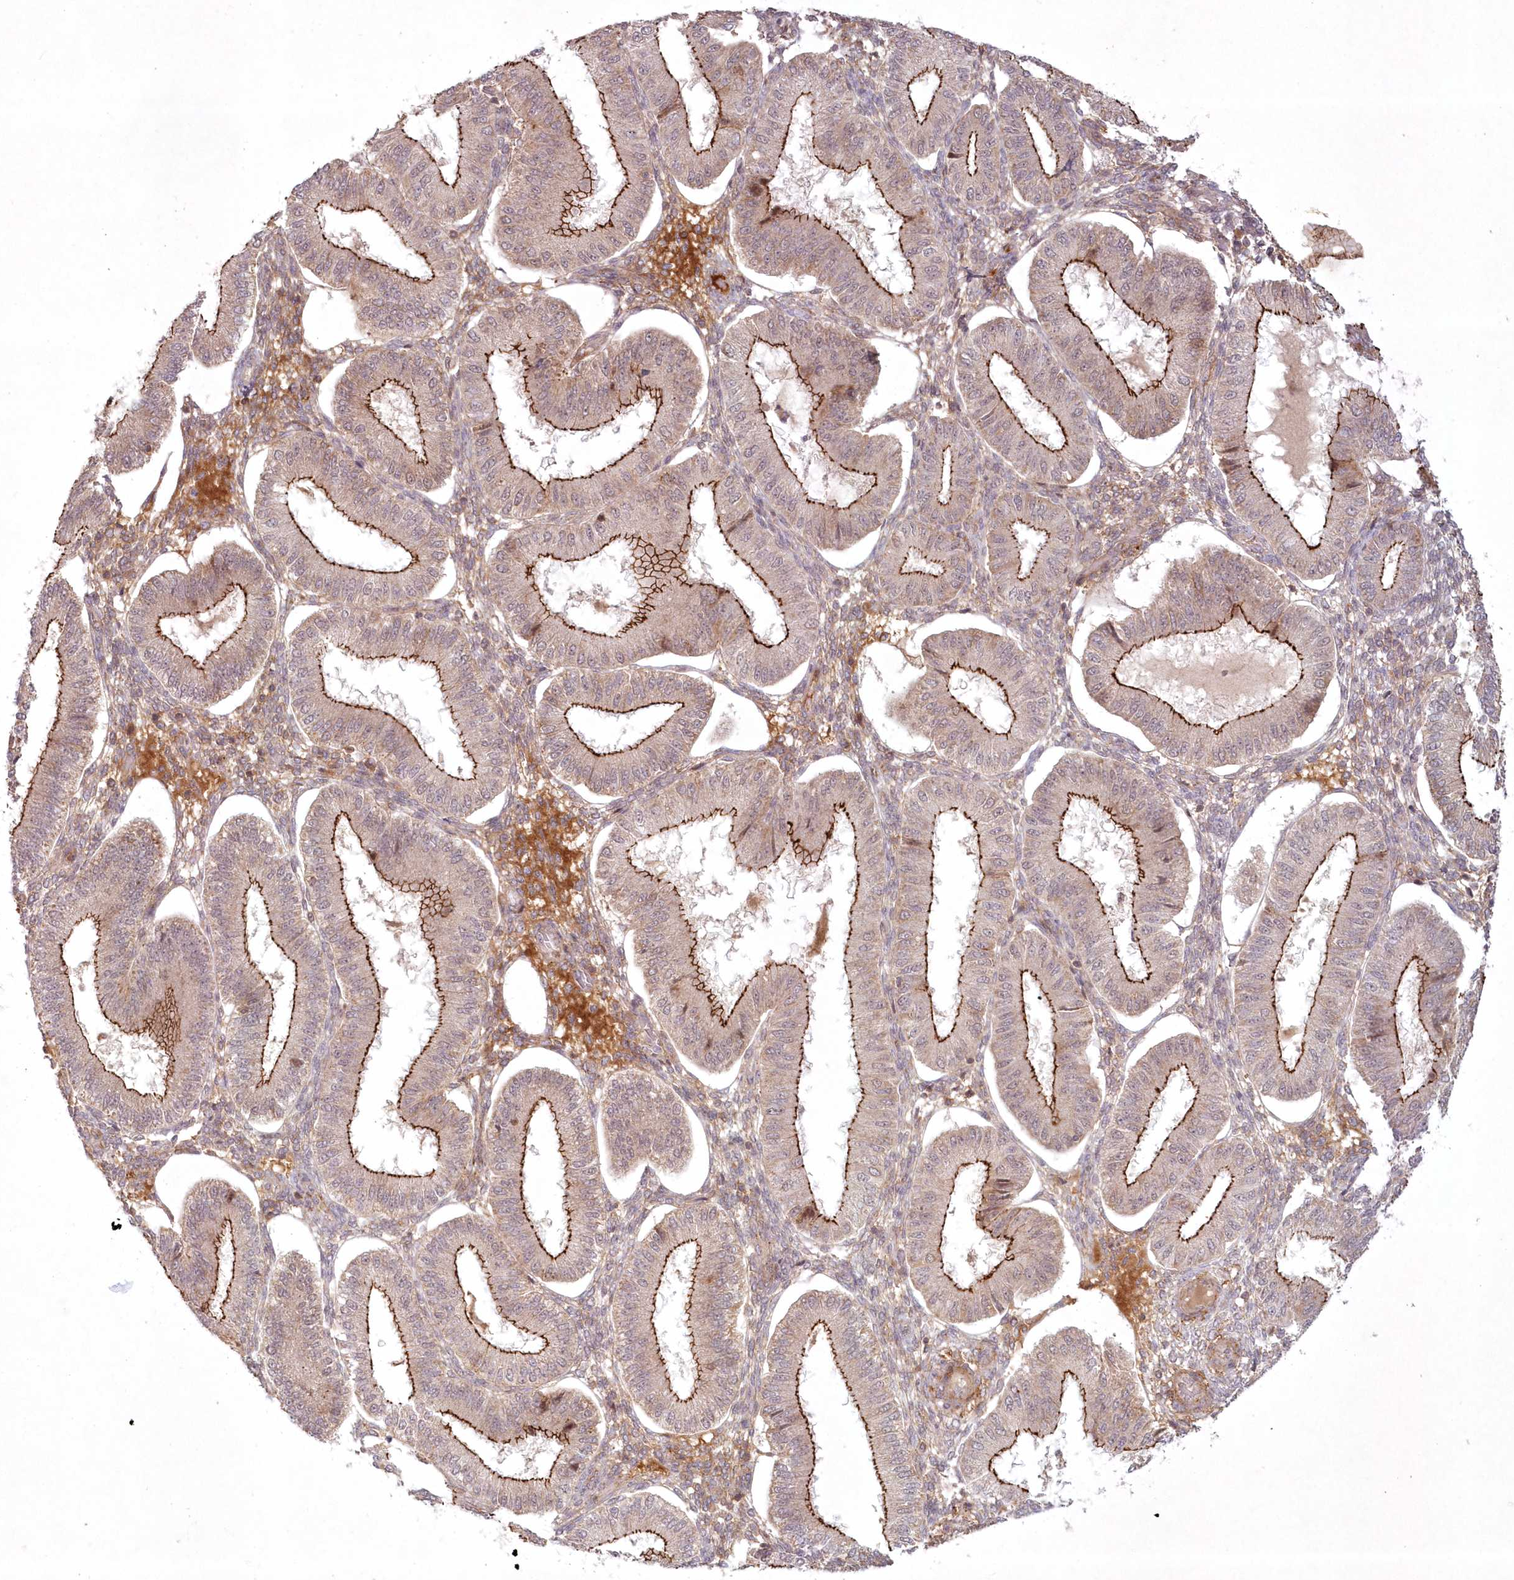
{"staining": {"intensity": "moderate", "quantity": "<25%", "location": "cytoplasmic/membranous"}, "tissue": "endometrium", "cell_type": "Cells in endometrial stroma", "image_type": "normal", "snomed": [{"axis": "morphology", "description": "Normal tissue, NOS"}, {"axis": "topography", "description": "Endometrium"}], "caption": "The micrograph displays immunohistochemical staining of benign endometrium. There is moderate cytoplasmic/membranous staining is seen in about <25% of cells in endometrial stroma.", "gene": "TOGARAM2", "patient": {"sex": "female", "age": 39}}